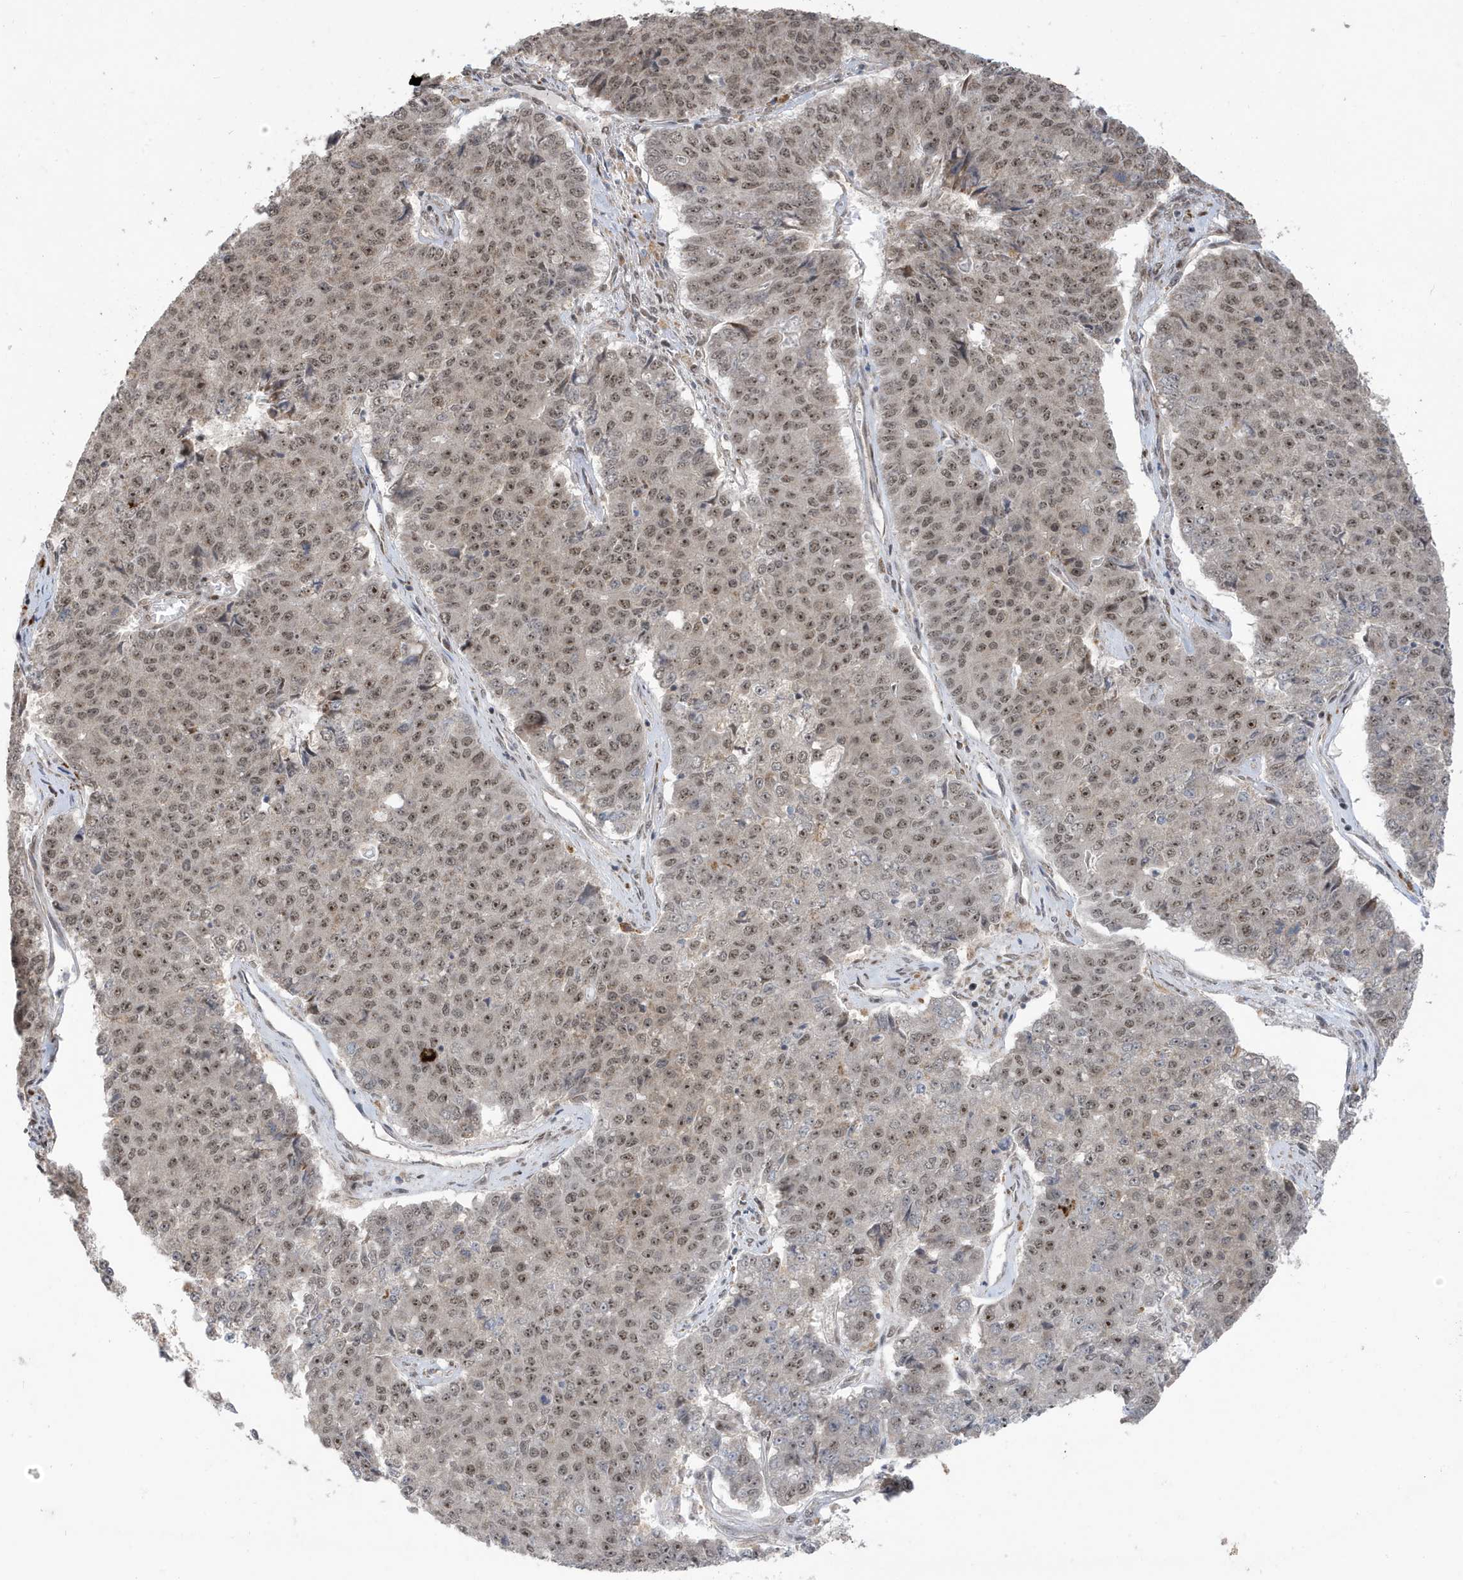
{"staining": {"intensity": "moderate", "quantity": ">75%", "location": "nuclear"}, "tissue": "pancreatic cancer", "cell_type": "Tumor cells", "image_type": "cancer", "snomed": [{"axis": "morphology", "description": "Adenocarcinoma, NOS"}, {"axis": "topography", "description": "Pancreas"}], "caption": "Pancreatic adenocarcinoma was stained to show a protein in brown. There is medium levels of moderate nuclear positivity in about >75% of tumor cells.", "gene": "FAM9B", "patient": {"sex": "male", "age": 50}}